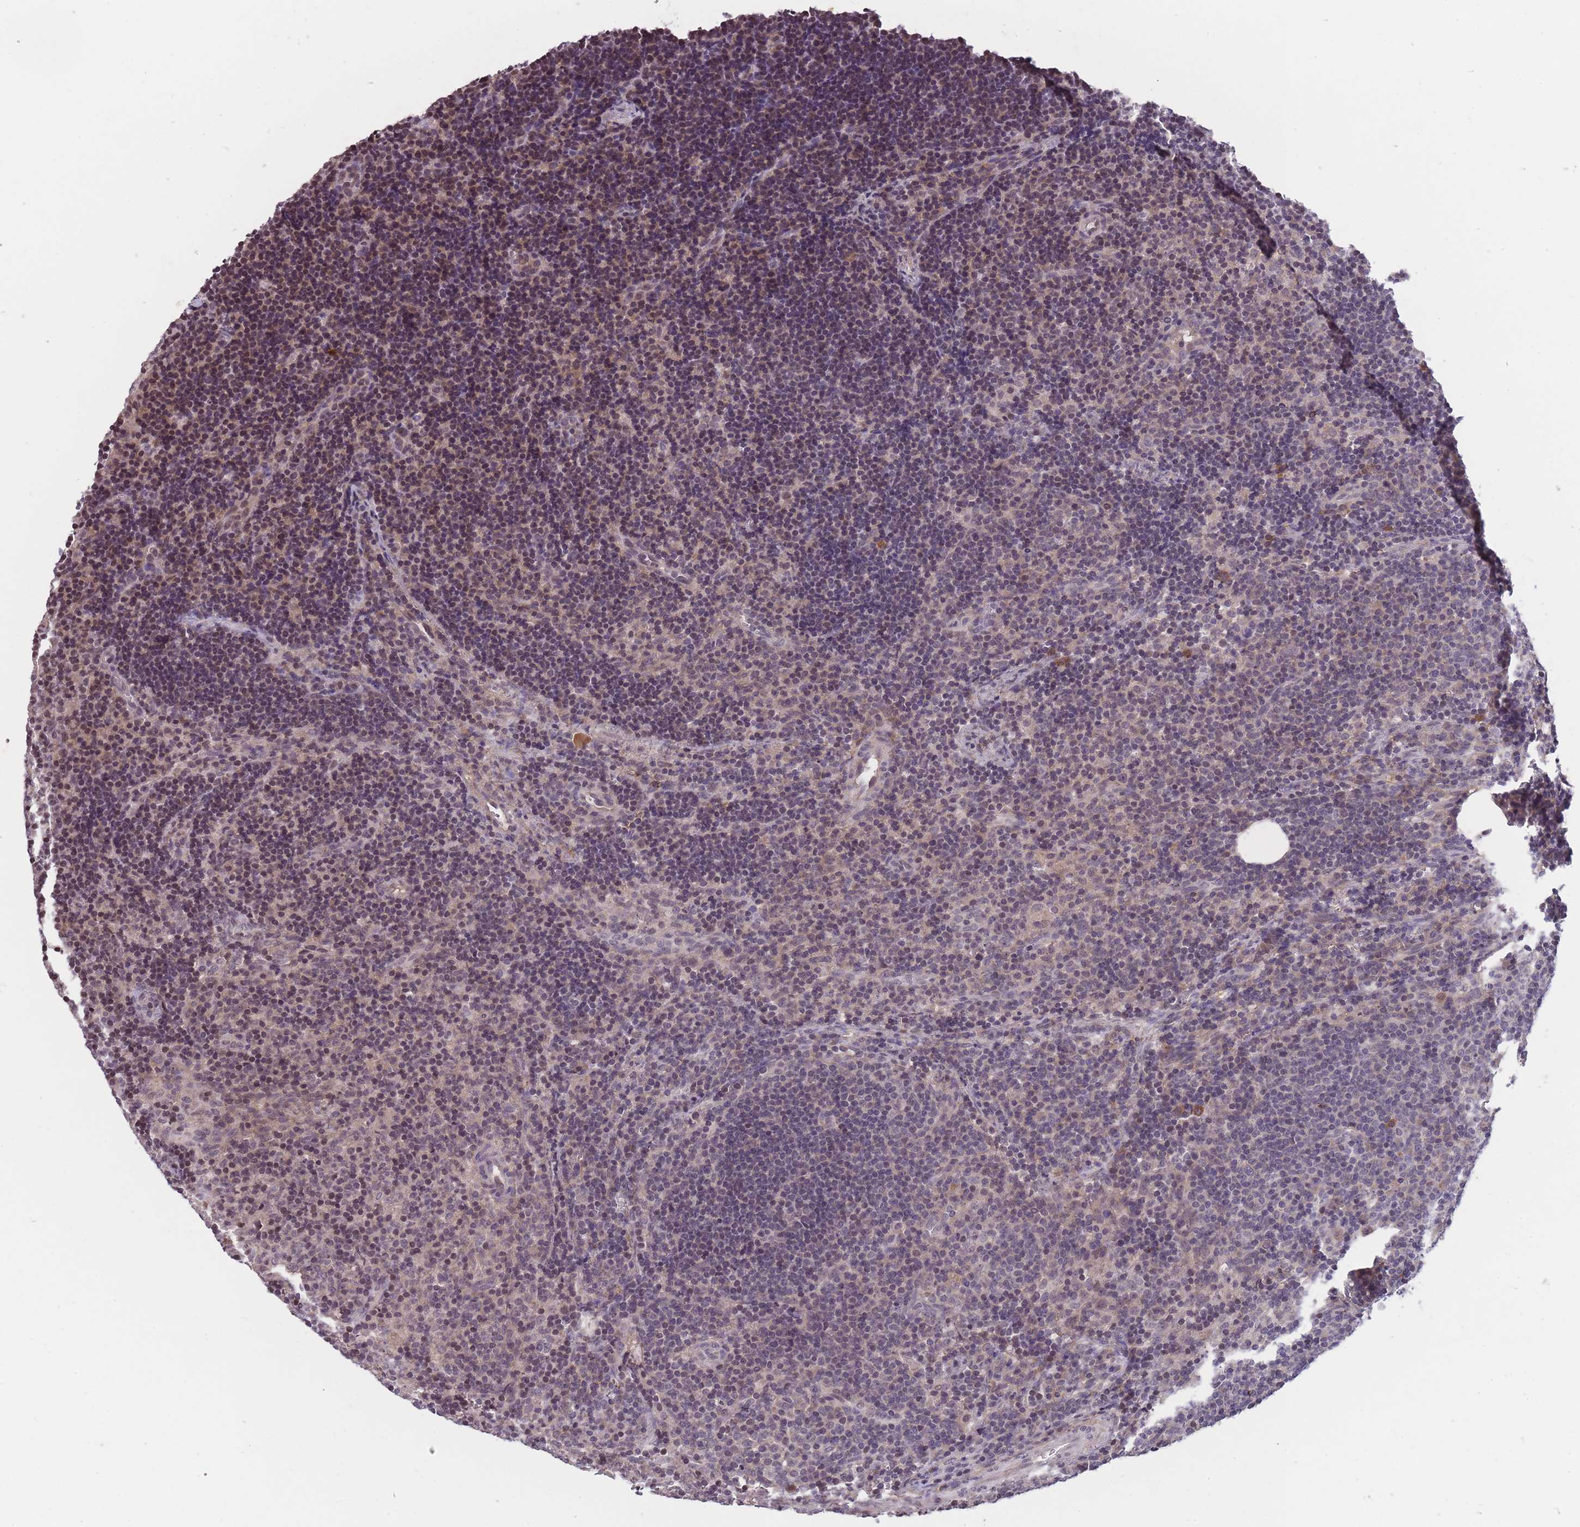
{"staining": {"intensity": "weak", "quantity": "<25%", "location": "nuclear"}, "tissue": "lymph node", "cell_type": "Germinal center cells", "image_type": "normal", "snomed": [{"axis": "morphology", "description": "Normal tissue, NOS"}, {"axis": "topography", "description": "Lymph node"}], "caption": "There is no significant staining in germinal center cells of lymph node. Brightfield microscopy of immunohistochemistry stained with DAB (3,3'-diaminobenzidine) (brown) and hematoxylin (blue), captured at high magnification.", "gene": "GGT5", "patient": {"sex": "female", "age": 30}}